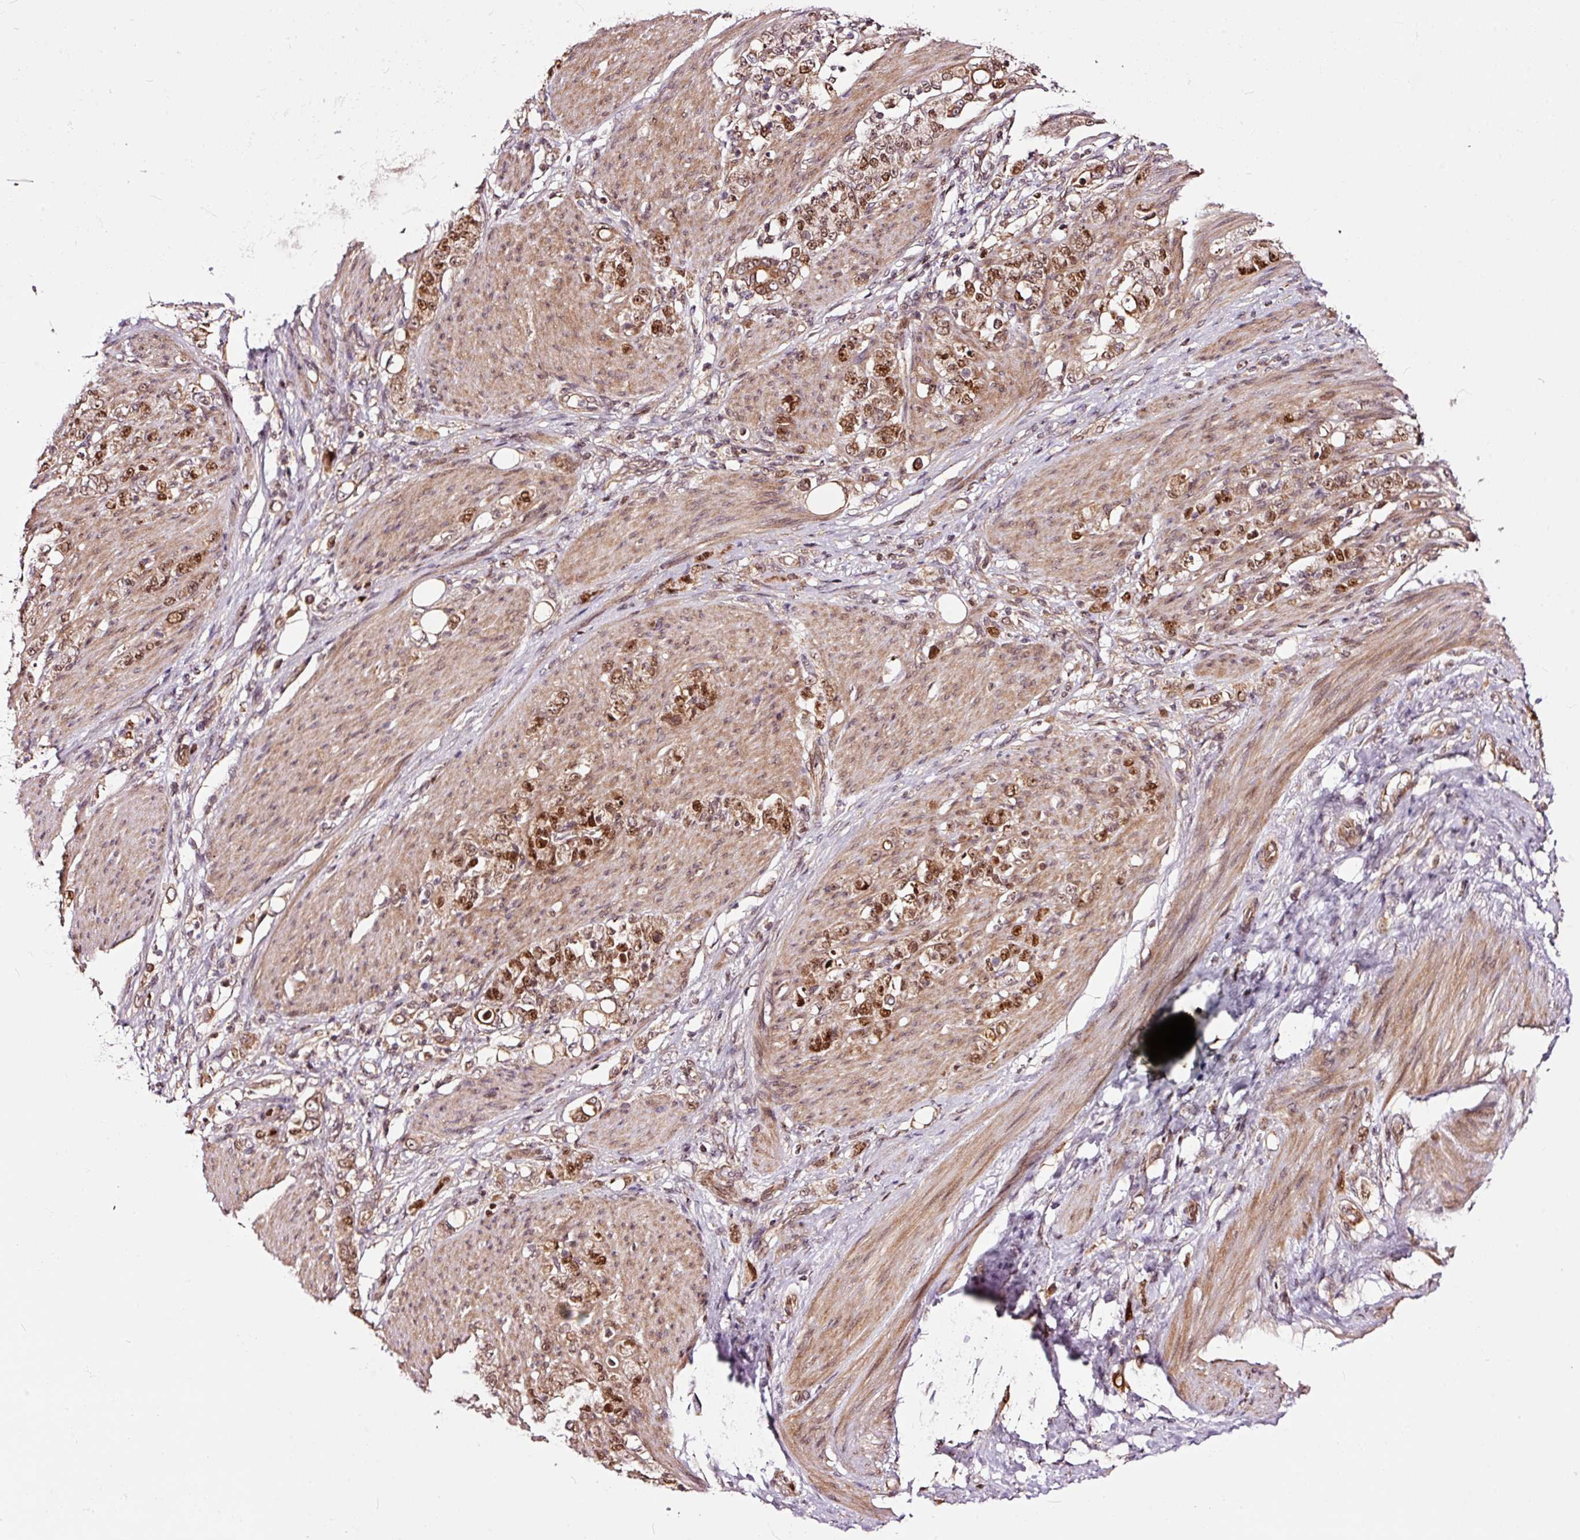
{"staining": {"intensity": "moderate", "quantity": ">75%", "location": "cytoplasmic/membranous,nuclear"}, "tissue": "stomach cancer", "cell_type": "Tumor cells", "image_type": "cancer", "snomed": [{"axis": "morphology", "description": "Adenocarcinoma, NOS"}, {"axis": "topography", "description": "Stomach"}], "caption": "Brown immunohistochemical staining in human stomach cancer shows moderate cytoplasmic/membranous and nuclear expression in approximately >75% of tumor cells.", "gene": "RFC4", "patient": {"sex": "female", "age": 79}}